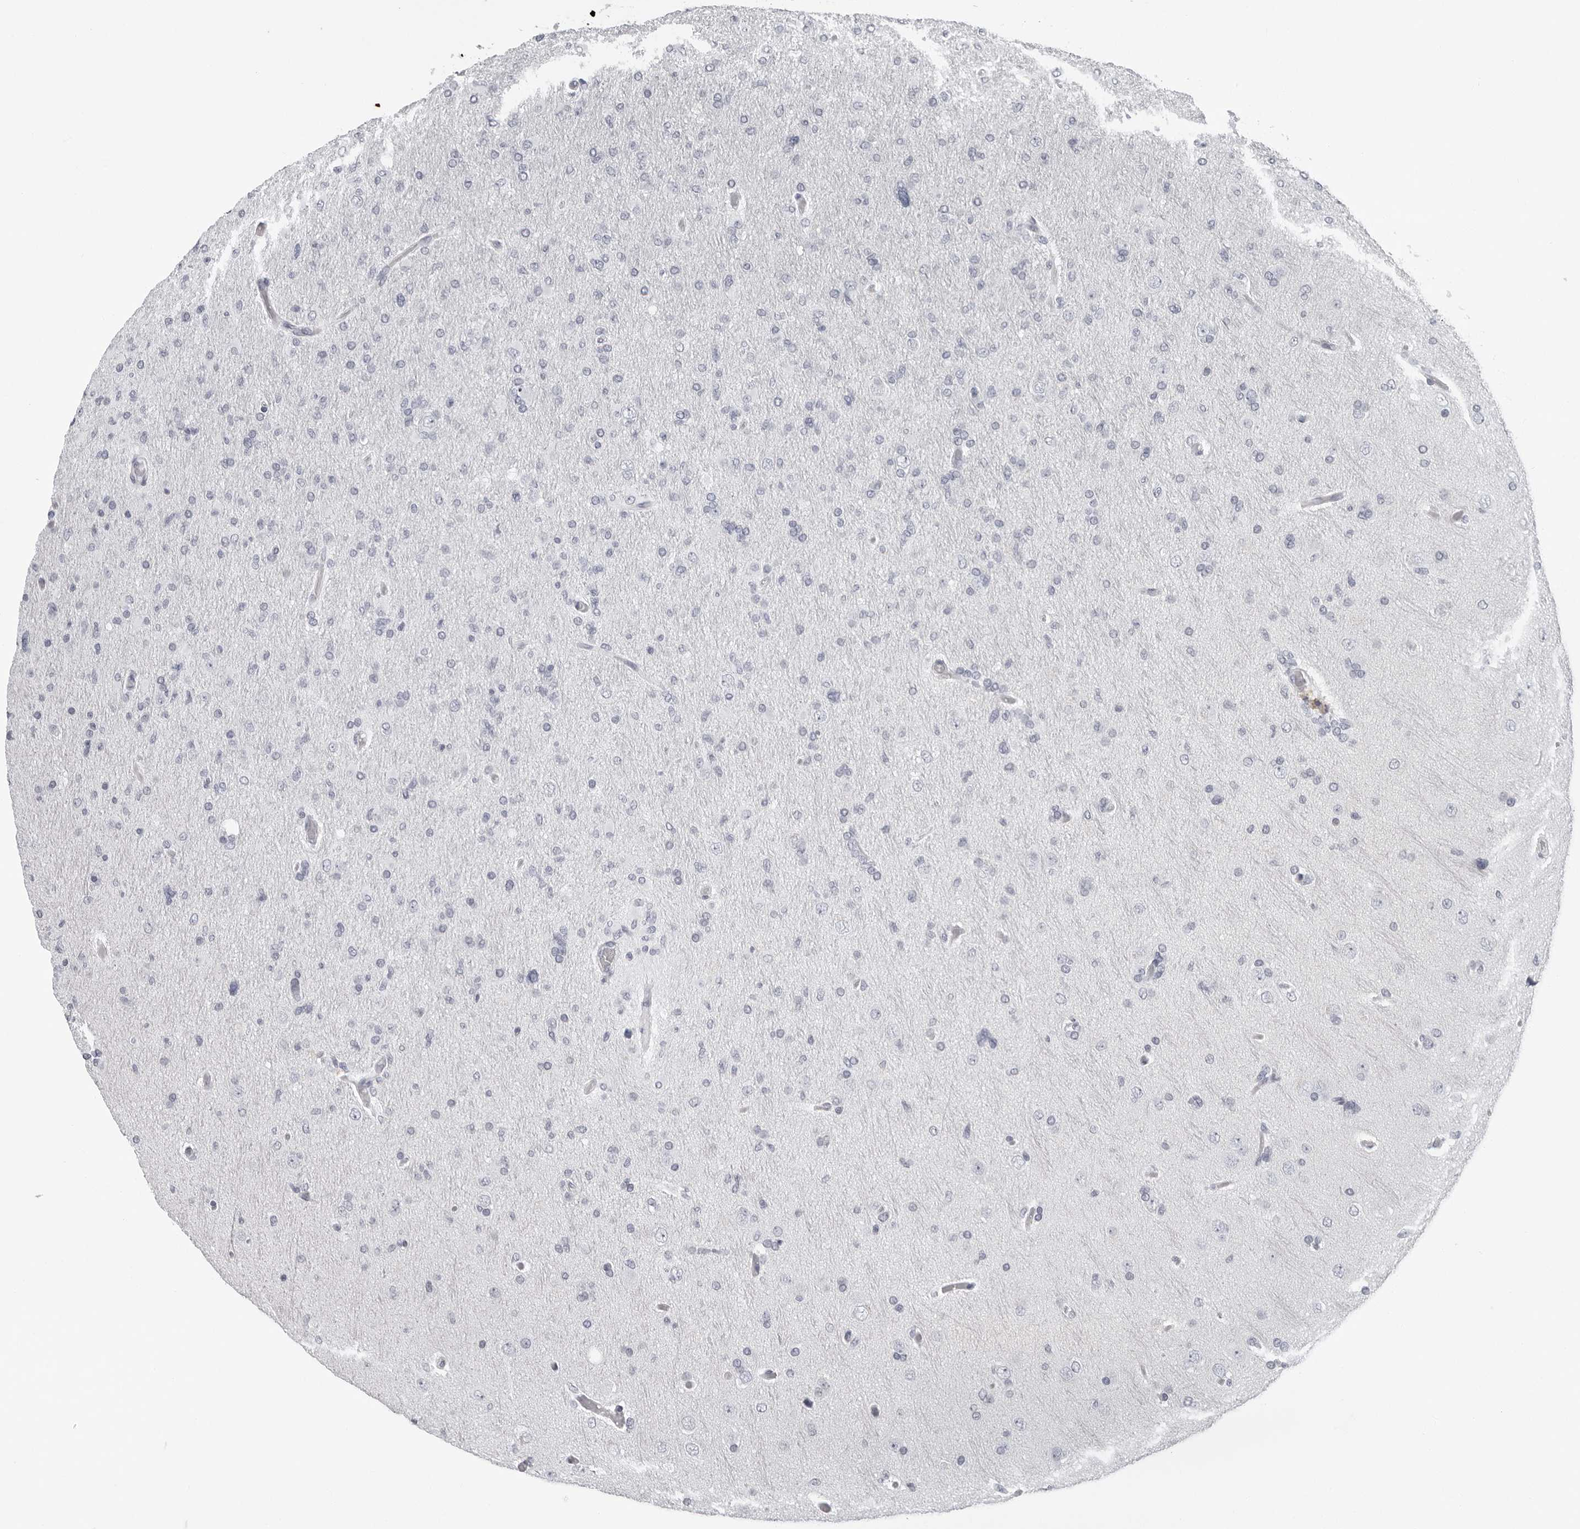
{"staining": {"intensity": "negative", "quantity": "none", "location": "none"}, "tissue": "glioma", "cell_type": "Tumor cells", "image_type": "cancer", "snomed": [{"axis": "morphology", "description": "Glioma, malignant, High grade"}, {"axis": "topography", "description": "Cerebral cortex"}], "caption": "Immunohistochemistry (IHC) image of neoplastic tissue: human malignant glioma (high-grade) stained with DAB reveals no significant protein positivity in tumor cells.", "gene": "CCDC28B", "patient": {"sex": "female", "age": 36}}